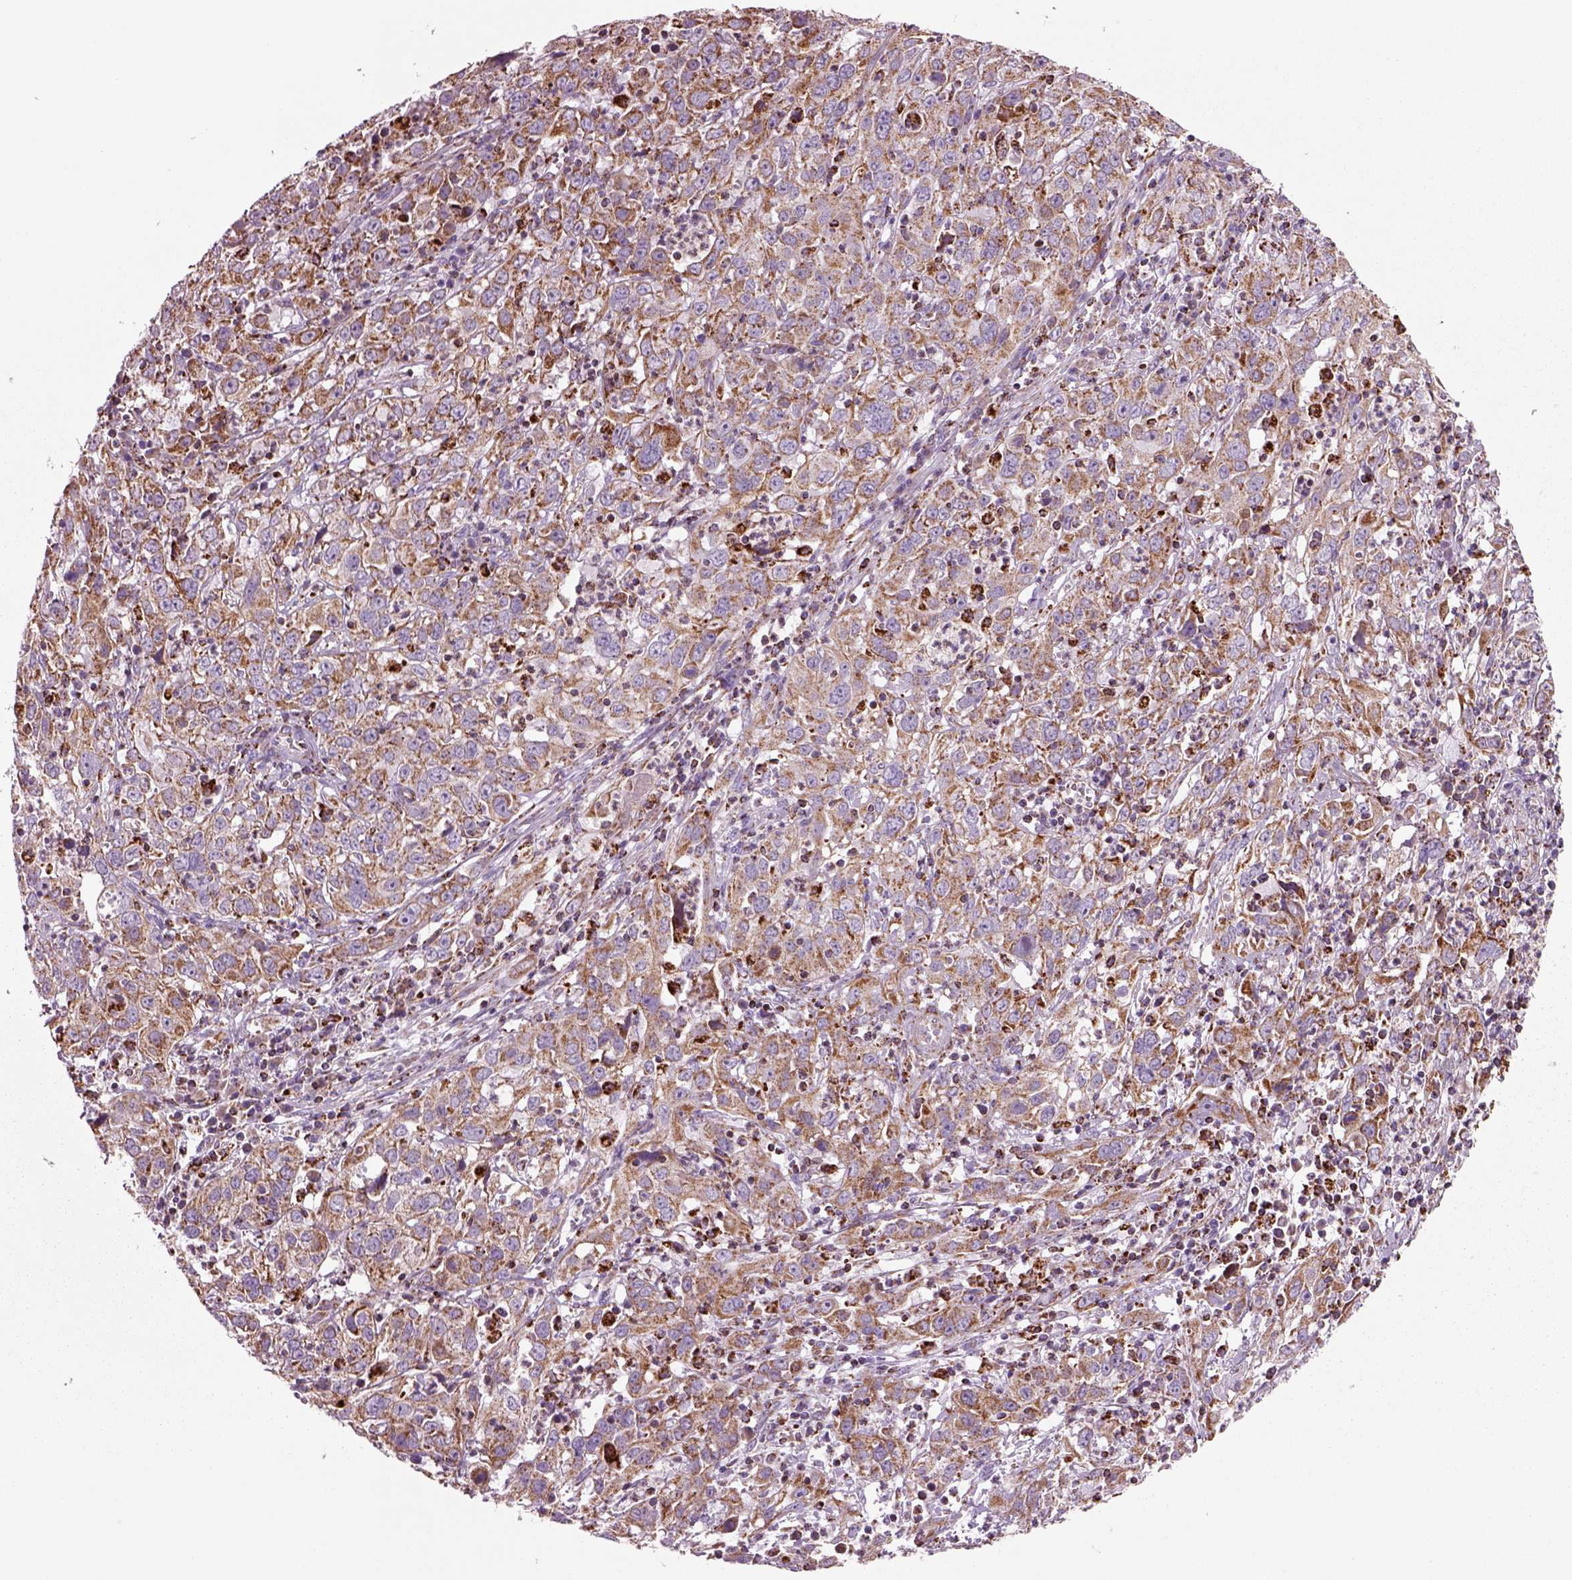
{"staining": {"intensity": "moderate", "quantity": ">75%", "location": "cytoplasmic/membranous"}, "tissue": "cervical cancer", "cell_type": "Tumor cells", "image_type": "cancer", "snomed": [{"axis": "morphology", "description": "Squamous cell carcinoma, NOS"}, {"axis": "topography", "description": "Cervix"}], "caption": "High-magnification brightfield microscopy of squamous cell carcinoma (cervical) stained with DAB (3,3'-diaminobenzidine) (brown) and counterstained with hematoxylin (blue). tumor cells exhibit moderate cytoplasmic/membranous expression is seen in about>75% of cells. The staining was performed using DAB to visualize the protein expression in brown, while the nuclei were stained in blue with hematoxylin (Magnification: 20x).", "gene": "SLC25A24", "patient": {"sex": "female", "age": 32}}